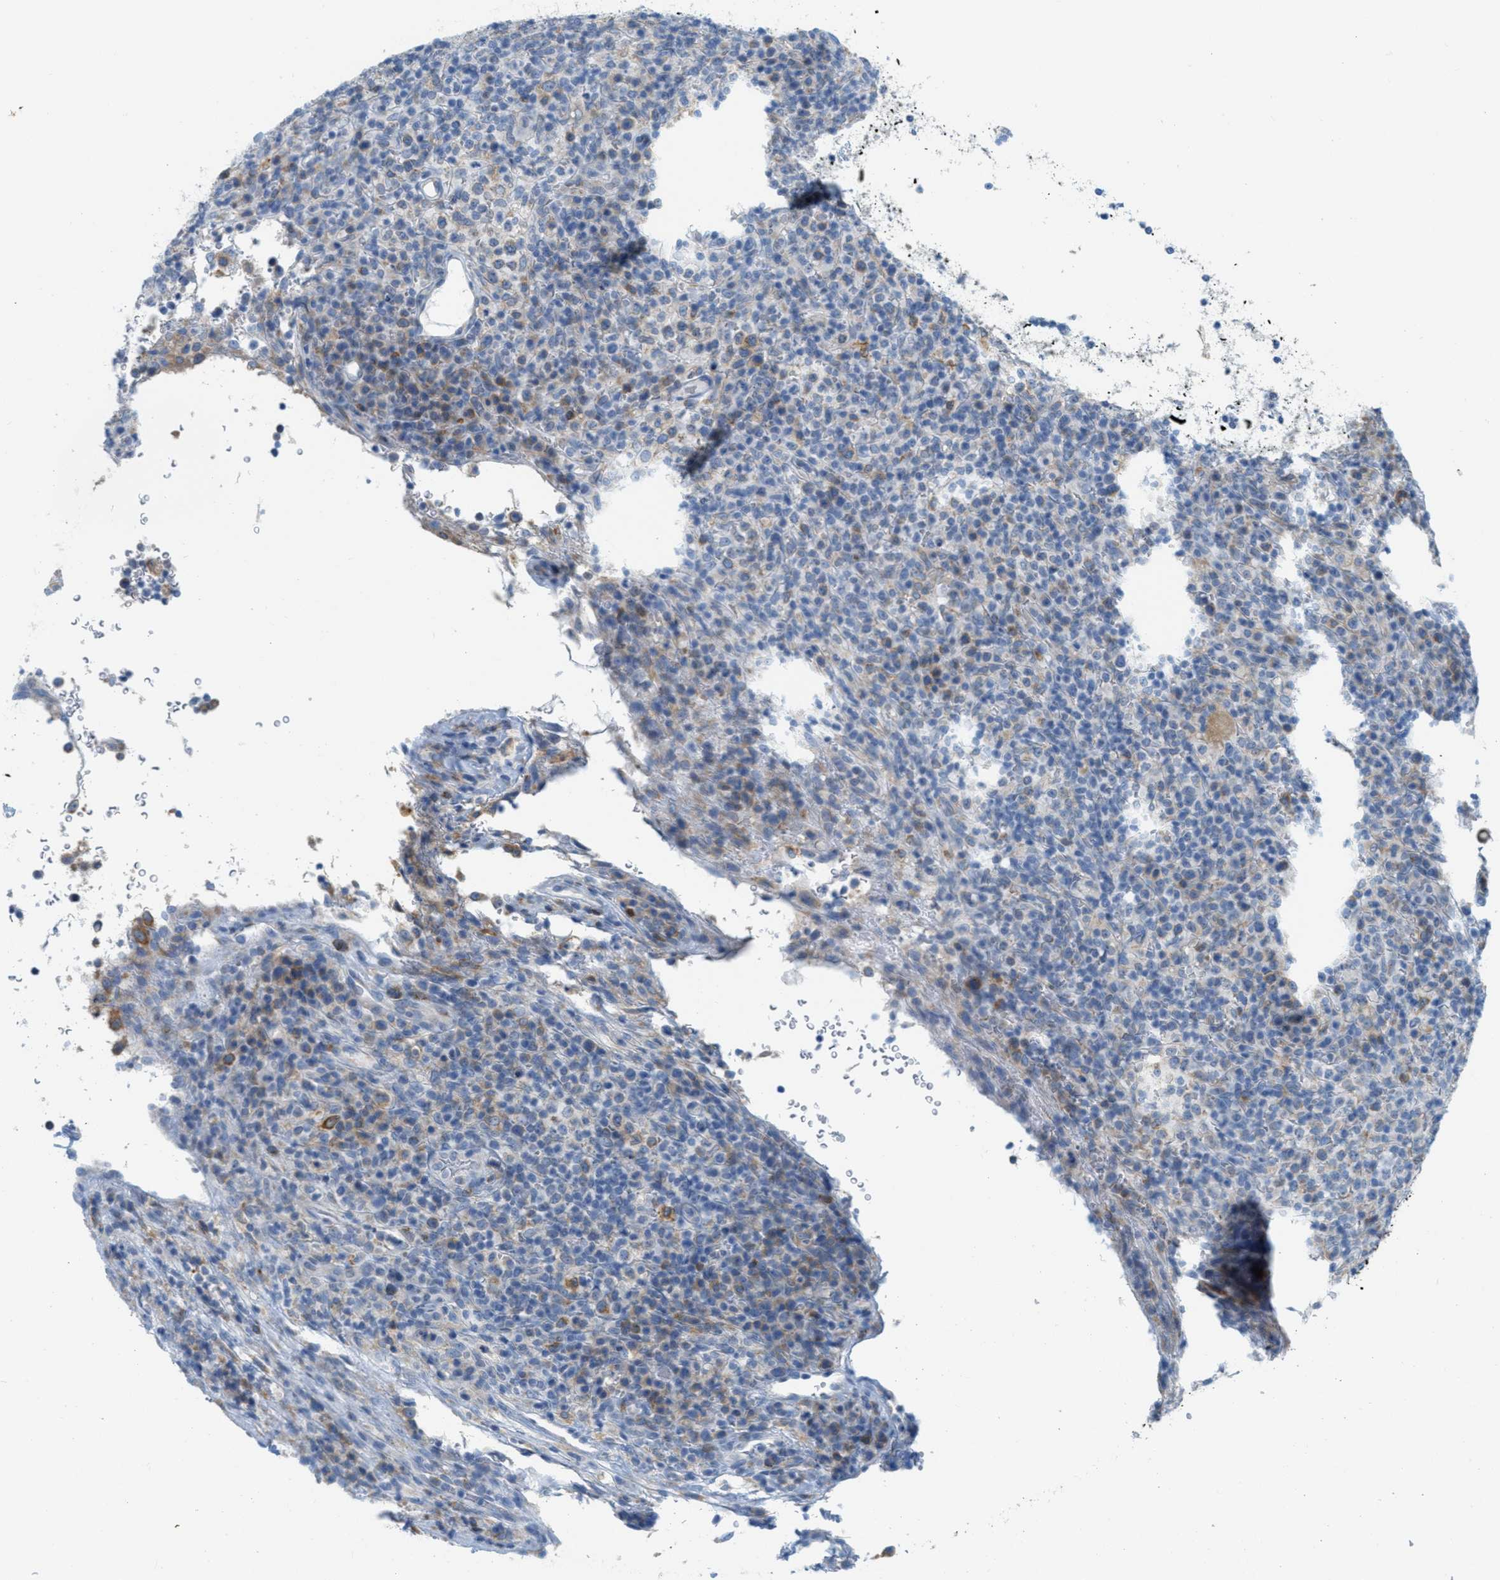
{"staining": {"intensity": "weak", "quantity": "<25%", "location": "cytoplasmic/membranous"}, "tissue": "lymphoma", "cell_type": "Tumor cells", "image_type": "cancer", "snomed": [{"axis": "morphology", "description": "Malignant lymphoma, non-Hodgkin's type, High grade"}, {"axis": "topography", "description": "Lymph node"}], "caption": "This is an IHC histopathology image of human high-grade malignant lymphoma, non-Hodgkin's type. There is no positivity in tumor cells.", "gene": "TEX264", "patient": {"sex": "female", "age": 76}}